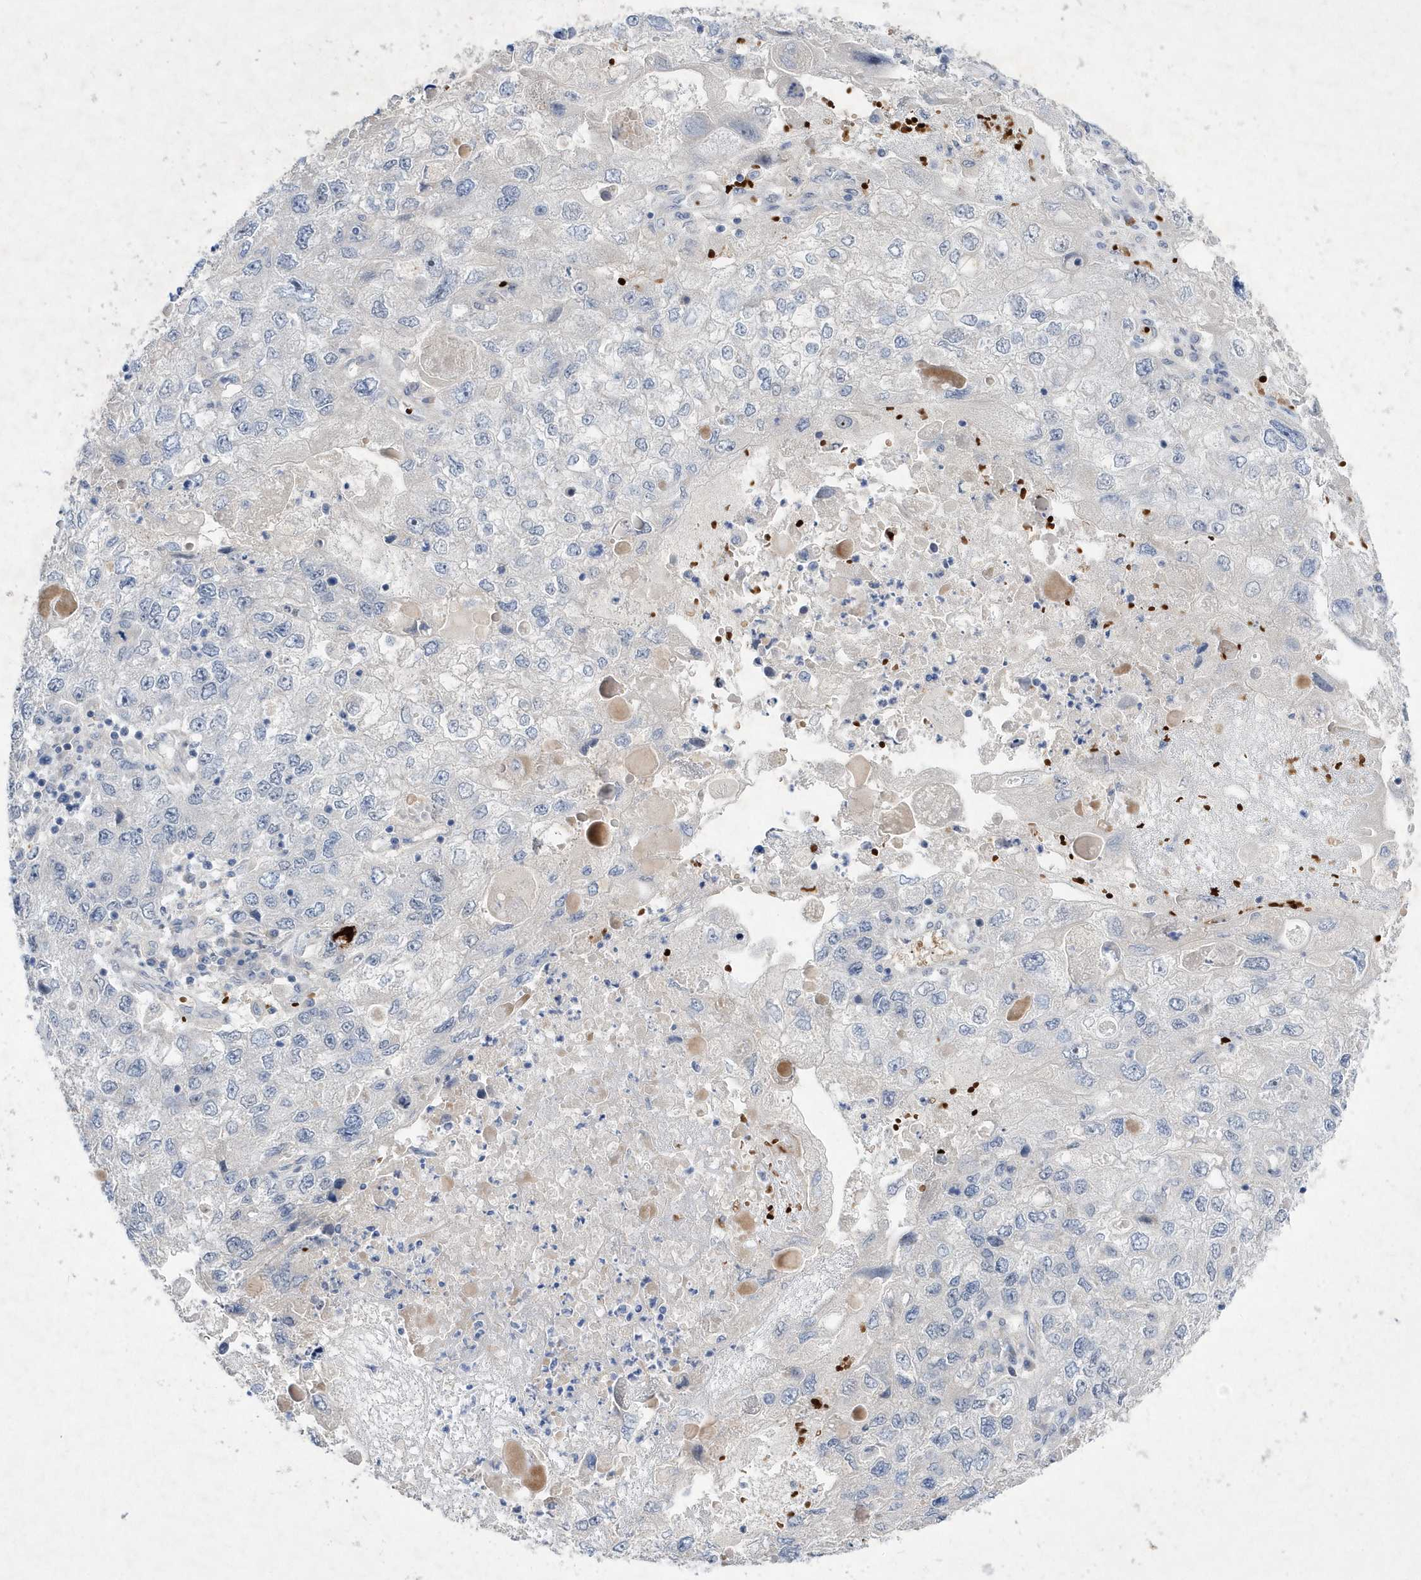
{"staining": {"intensity": "negative", "quantity": "none", "location": "none"}, "tissue": "endometrial cancer", "cell_type": "Tumor cells", "image_type": "cancer", "snomed": [{"axis": "morphology", "description": "Adenocarcinoma, NOS"}, {"axis": "topography", "description": "Endometrium"}], "caption": "Endometrial cancer (adenocarcinoma) was stained to show a protein in brown. There is no significant positivity in tumor cells.", "gene": "ZNF875", "patient": {"sex": "female", "age": 49}}